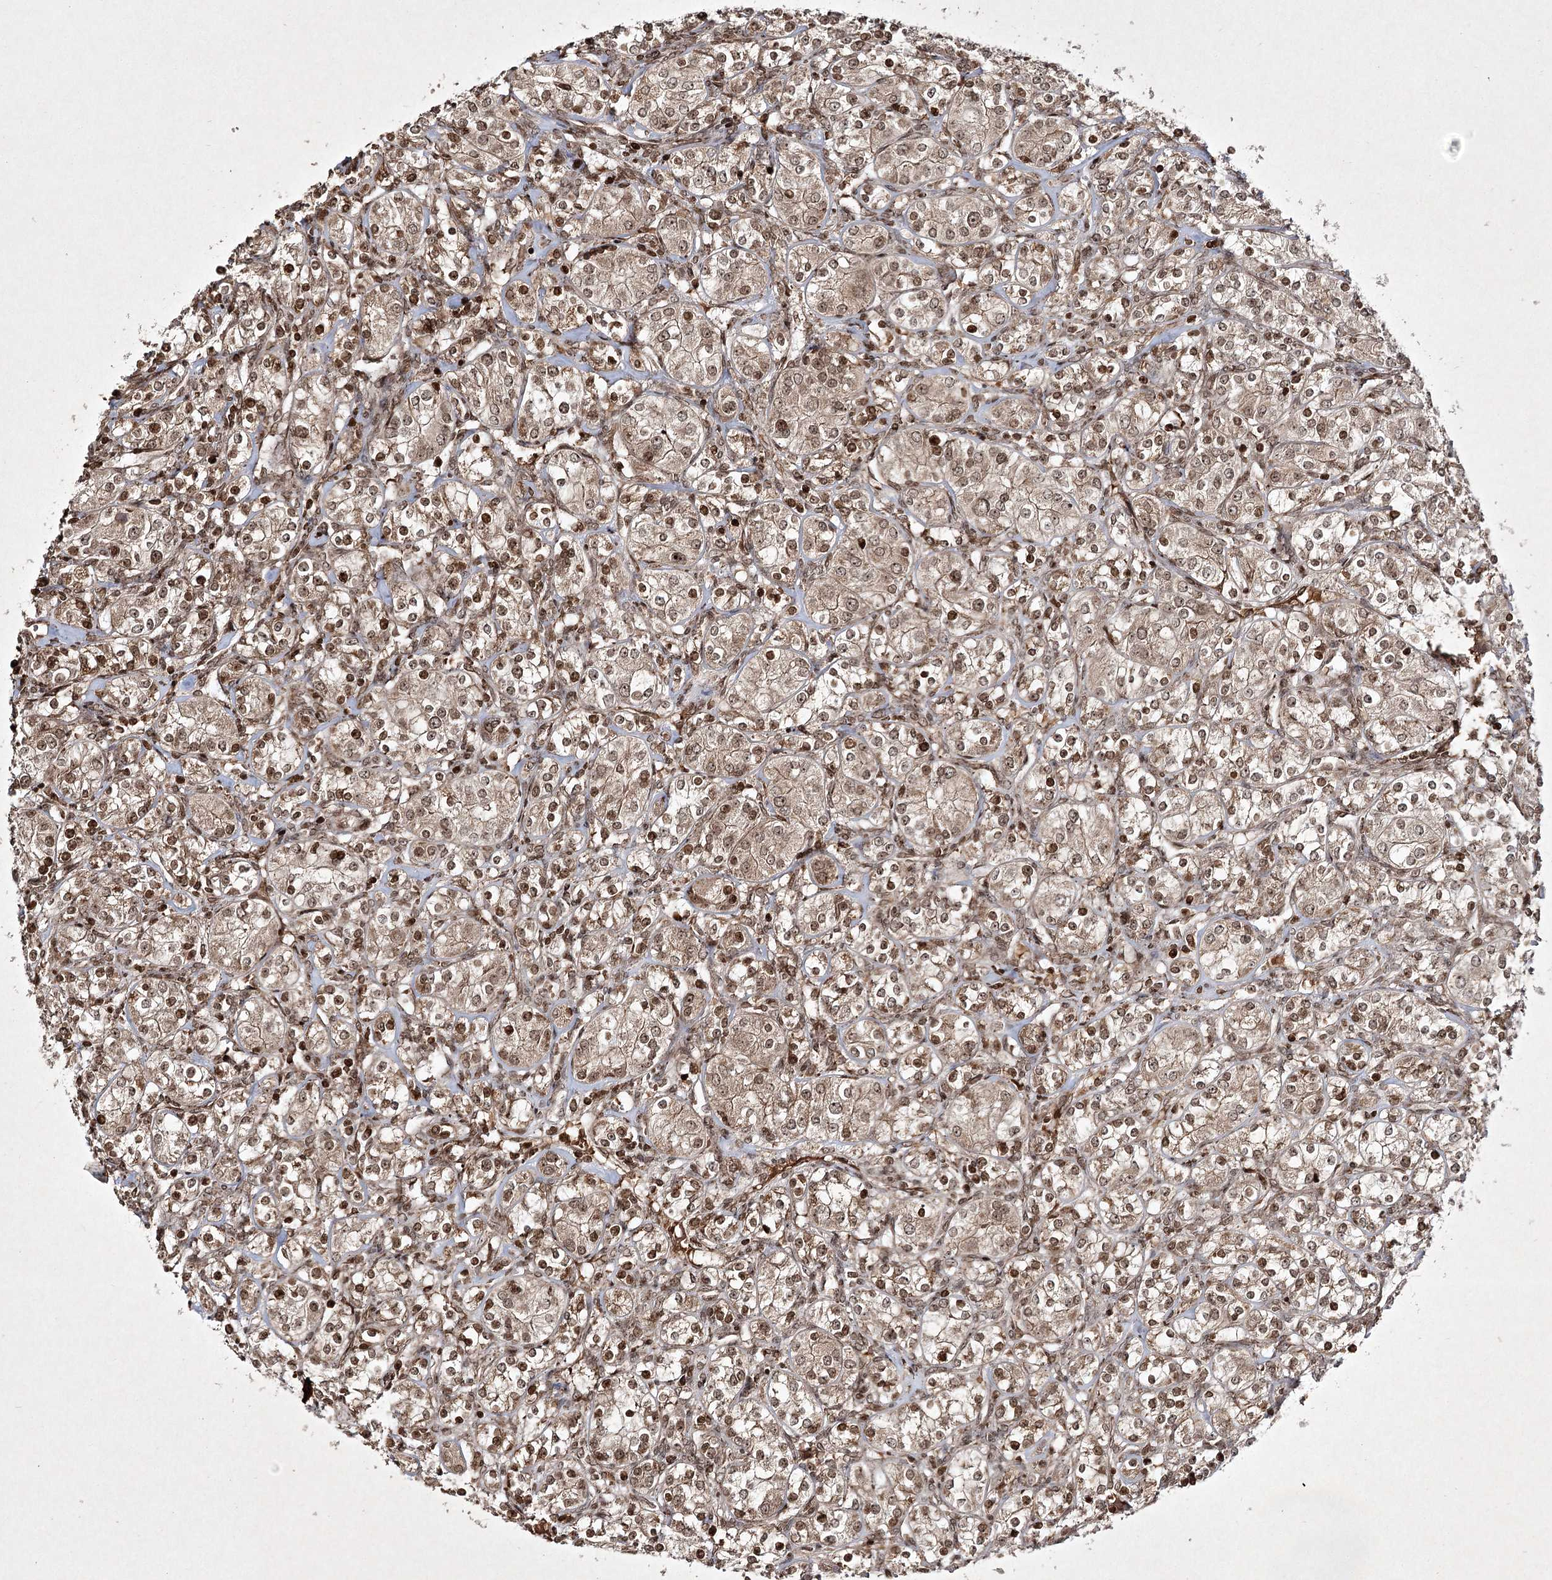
{"staining": {"intensity": "moderate", "quantity": ">75%", "location": "cytoplasmic/membranous,nuclear"}, "tissue": "renal cancer", "cell_type": "Tumor cells", "image_type": "cancer", "snomed": [{"axis": "morphology", "description": "Adenocarcinoma, NOS"}, {"axis": "topography", "description": "Kidney"}], "caption": "IHC histopathology image of human adenocarcinoma (renal) stained for a protein (brown), which exhibits medium levels of moderate cytoplasmic/membranous and nuclear expression in about >75% of tumor cells.", "gene": "CARM1", "patient": {"sex": "male", "age": 77}}